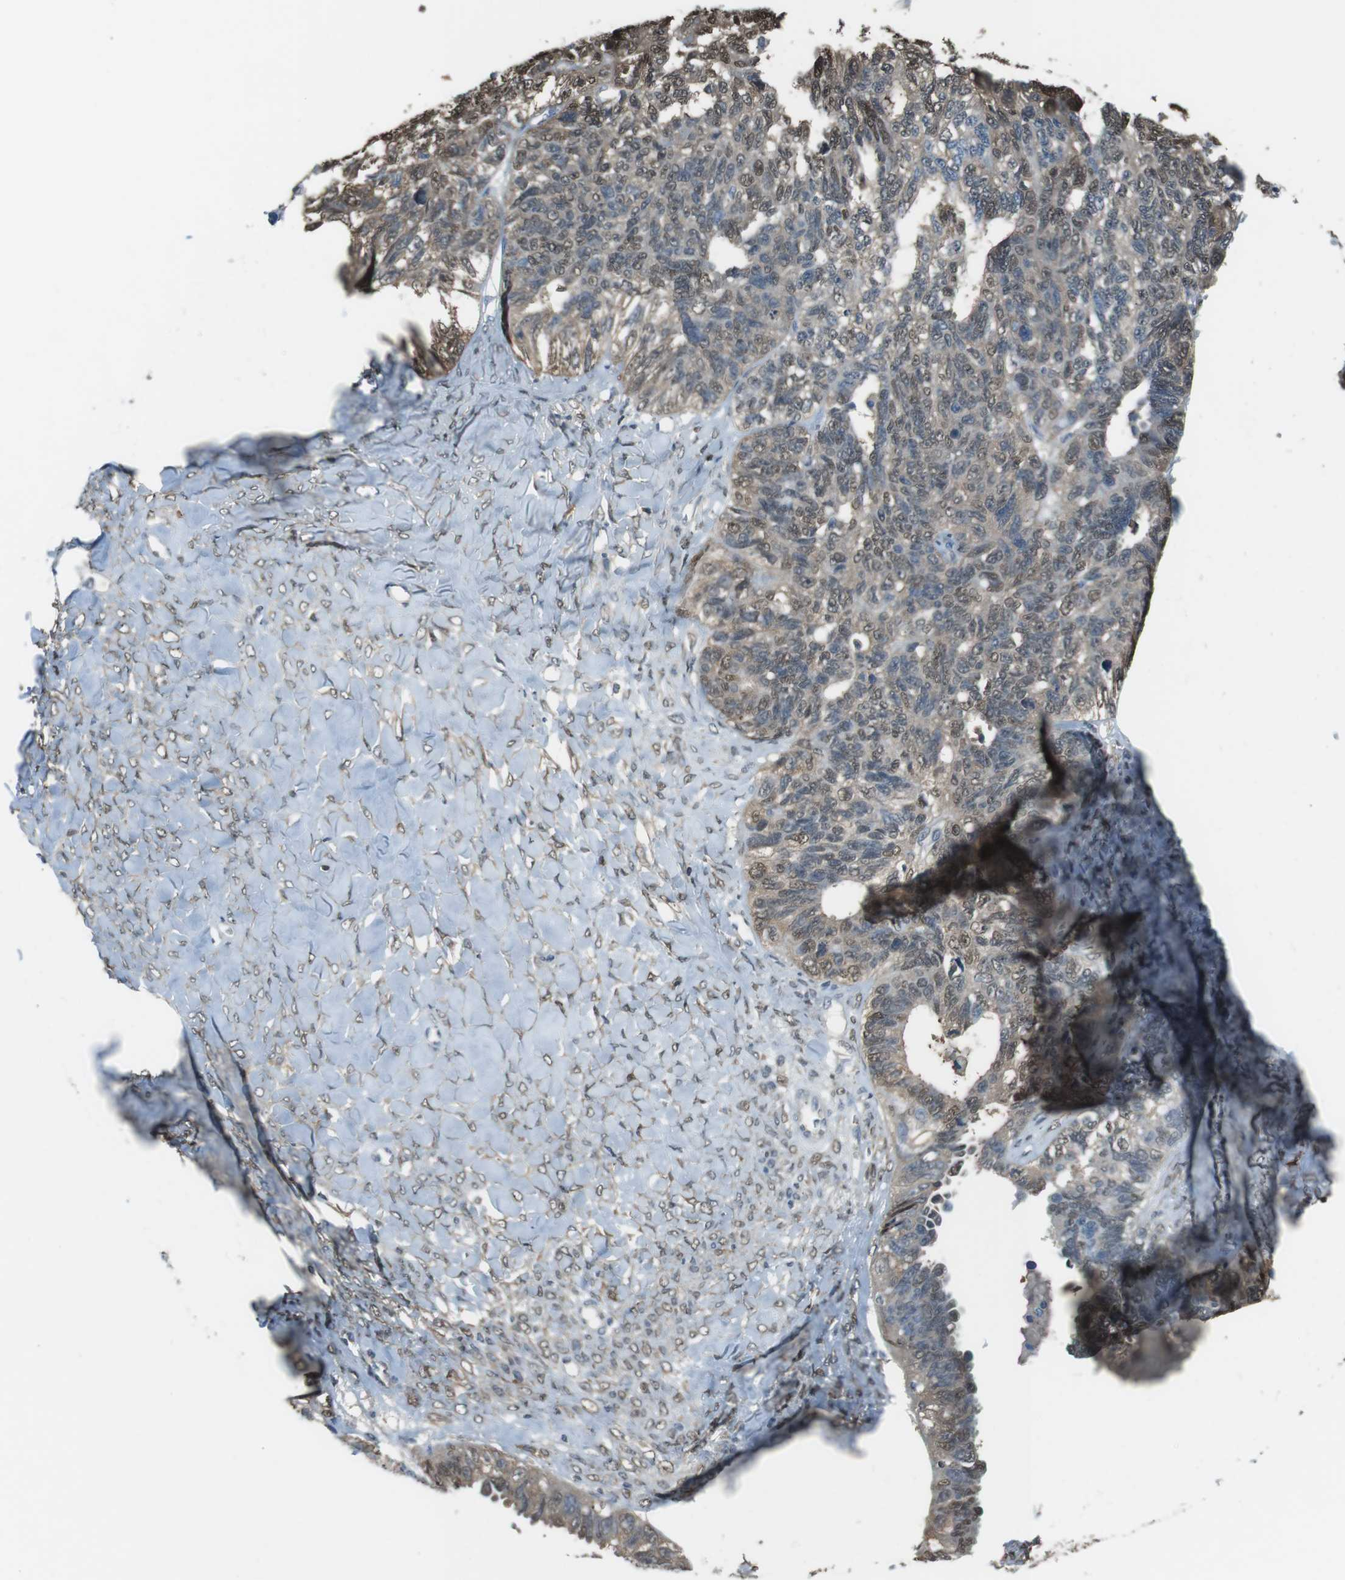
{"staining": {"intensity": "weak", "quantity": "25%-75%", "location": "cytoplasmic/membranous,nuclear"}, "tissue": "ovarian cancer", "cell_type": "Tumor cells", "image_type": "cancer", "snomed": [{"axis": "morphology", "description": "Cystadenocarcinoma, serous, NOS"}, {"axis": "topography", "description": "Ovary"}], "caption": "Immunohistochemistry image of human ovarian serous cystadenocarcinoma stained for a protein (brown), which reveals low levels of weak cytoplasmic/membranous and nuclear positivity in approximately 25%-75% of tumor cells.", "gene": "TWSG1", "patient": {"sex": "female", "age": 79}}